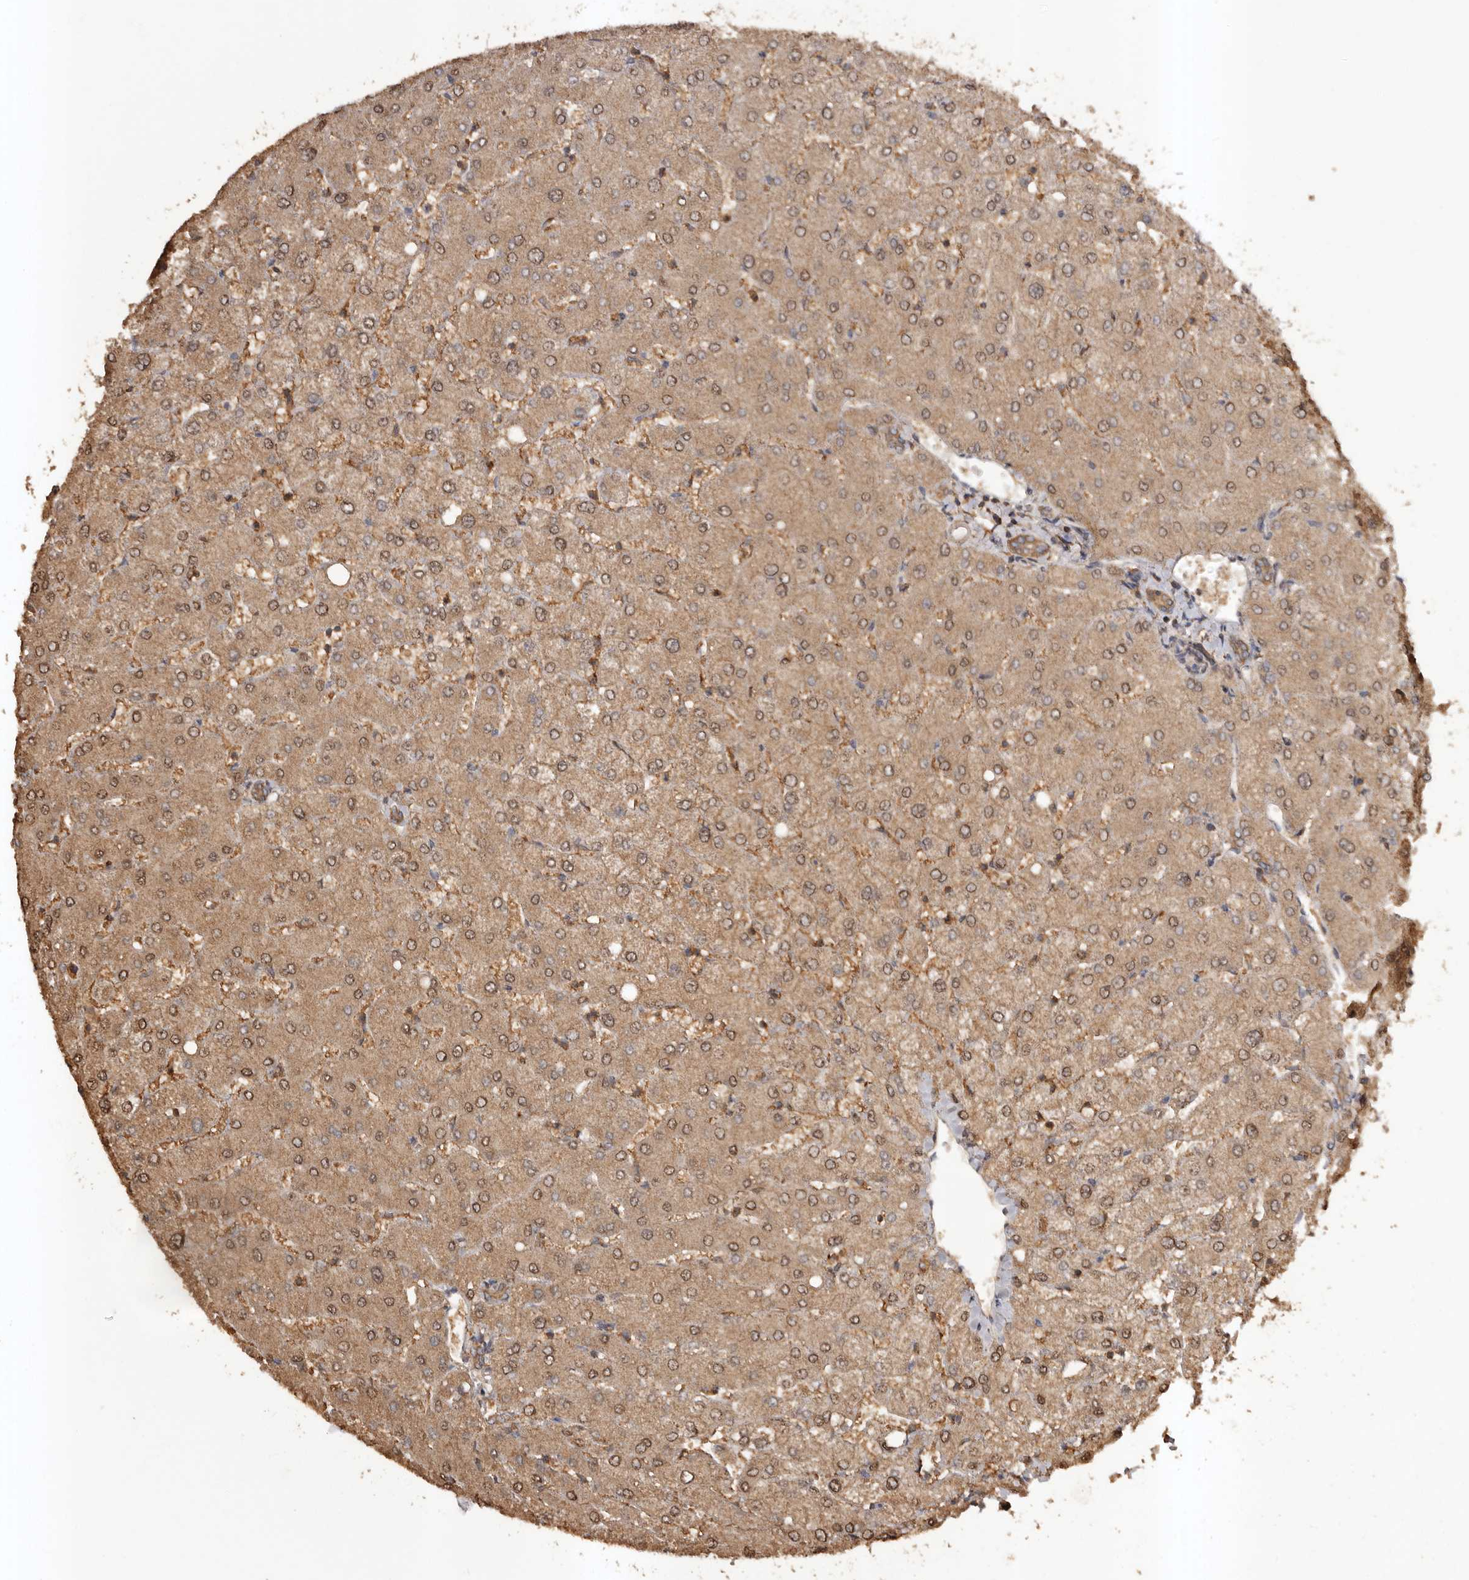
{"staining": {"intensity": "moderate", "quantity": ">75%", "location": "cytoplasmic/membranous"}, "tissue": "liver", "cell_type": "Cholangiocytes", "image_type": "normal", "snomed": [{"axis": "morphology", "description": "Normal tissue, NOS"}, {"axis": "topography", "description": "Liver"}], "caption": "The image displays staining of benign liver, revealing moderate cytoplasmic/membranous protein staining (brown color) within cholangiocytes.", "gene": "SLC22A3", "patient": {"sex": "female", "age": 54}}